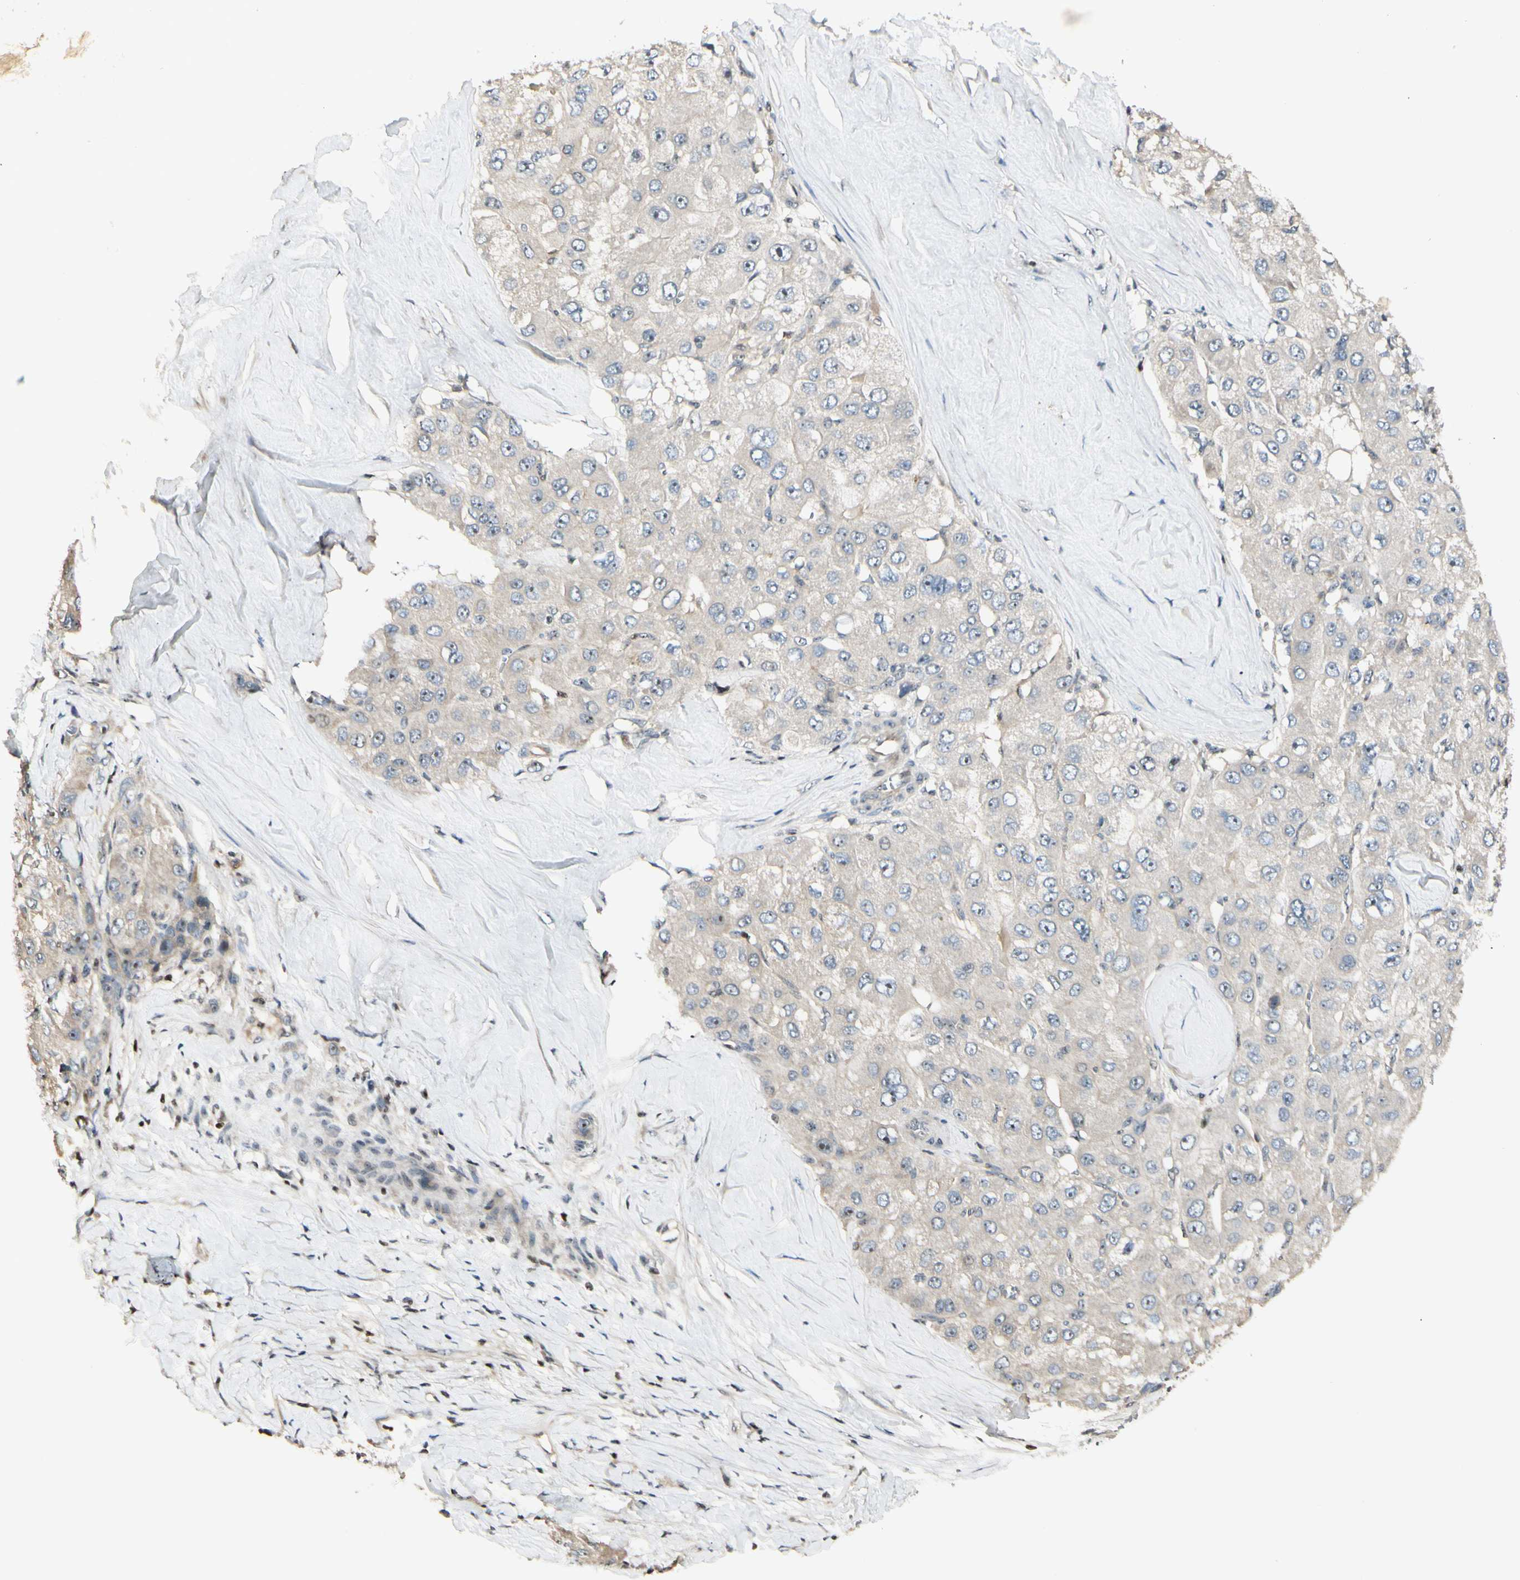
{"staining": {"intensity": "weak", "quantity": ">75%", "location": "cytoplasmic/membranous"}, "tissue": "liver cancer", "cell_type": "Tumor cells", "image_type": "cancer", "snomed": [{"axis": "morphology", "description": "Carcinoma, Hepatocellular, NOS"}, {"axis": "topography", "description": "Liver"}], "caption": "Immunohistochemistry (IHC) of liver cancer (hepatocellular carcinoma) shows low levels of weak cytoplasmic/membranous expression in approximately >75% of tumor cells. The protein is shown in brown color, while the nuclei are stained blue.", "gene": "NFYA", "patient": {"sex": "male", "age": 80}}